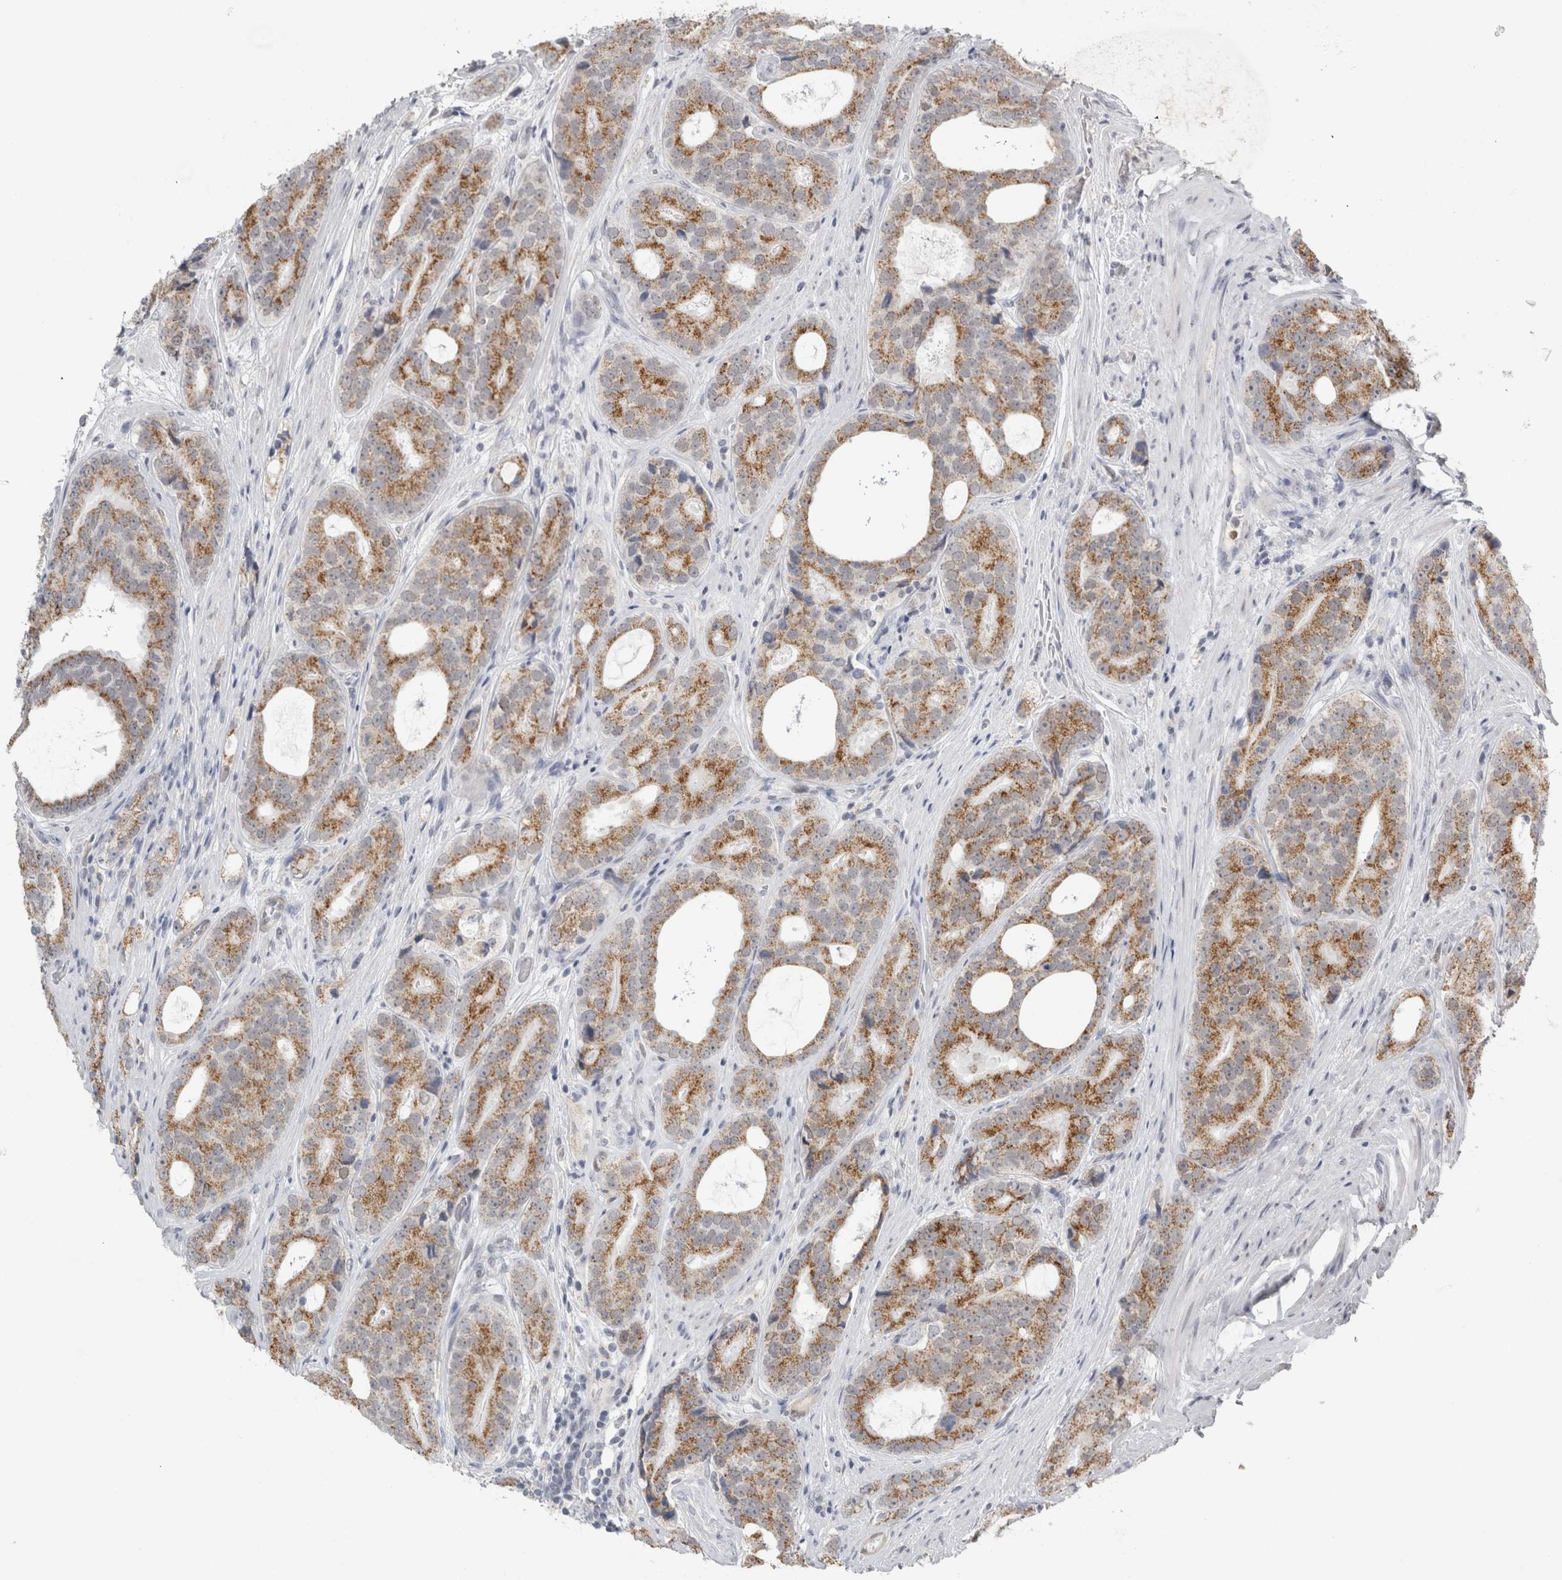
{"staining": {"intensity": "moderate", "quantity": ">75%", "location": "cytoplasmic/membranous"}, "tissue": "prostate cancer", "cell_type": "Tumor cells", "image_type": "cancer", "snomed": [{"axis": "morphology", "description": "Adenocarcinoma, High grade"}, {"axis": "topography", "description": "Prostate"}], "caption": "Prostate cancer (high-grade adenocarcinoma) stained with DAB immunohistochemistry reveals medium levels of moderate cytoplasmic/membranous staining in about >75% of tumor cells. Immunohistochemistry stains the protein in brown and the nuclei are stained blue.", "gene": "PLIN1", "patient": {"sex": "male", "age": 56}}